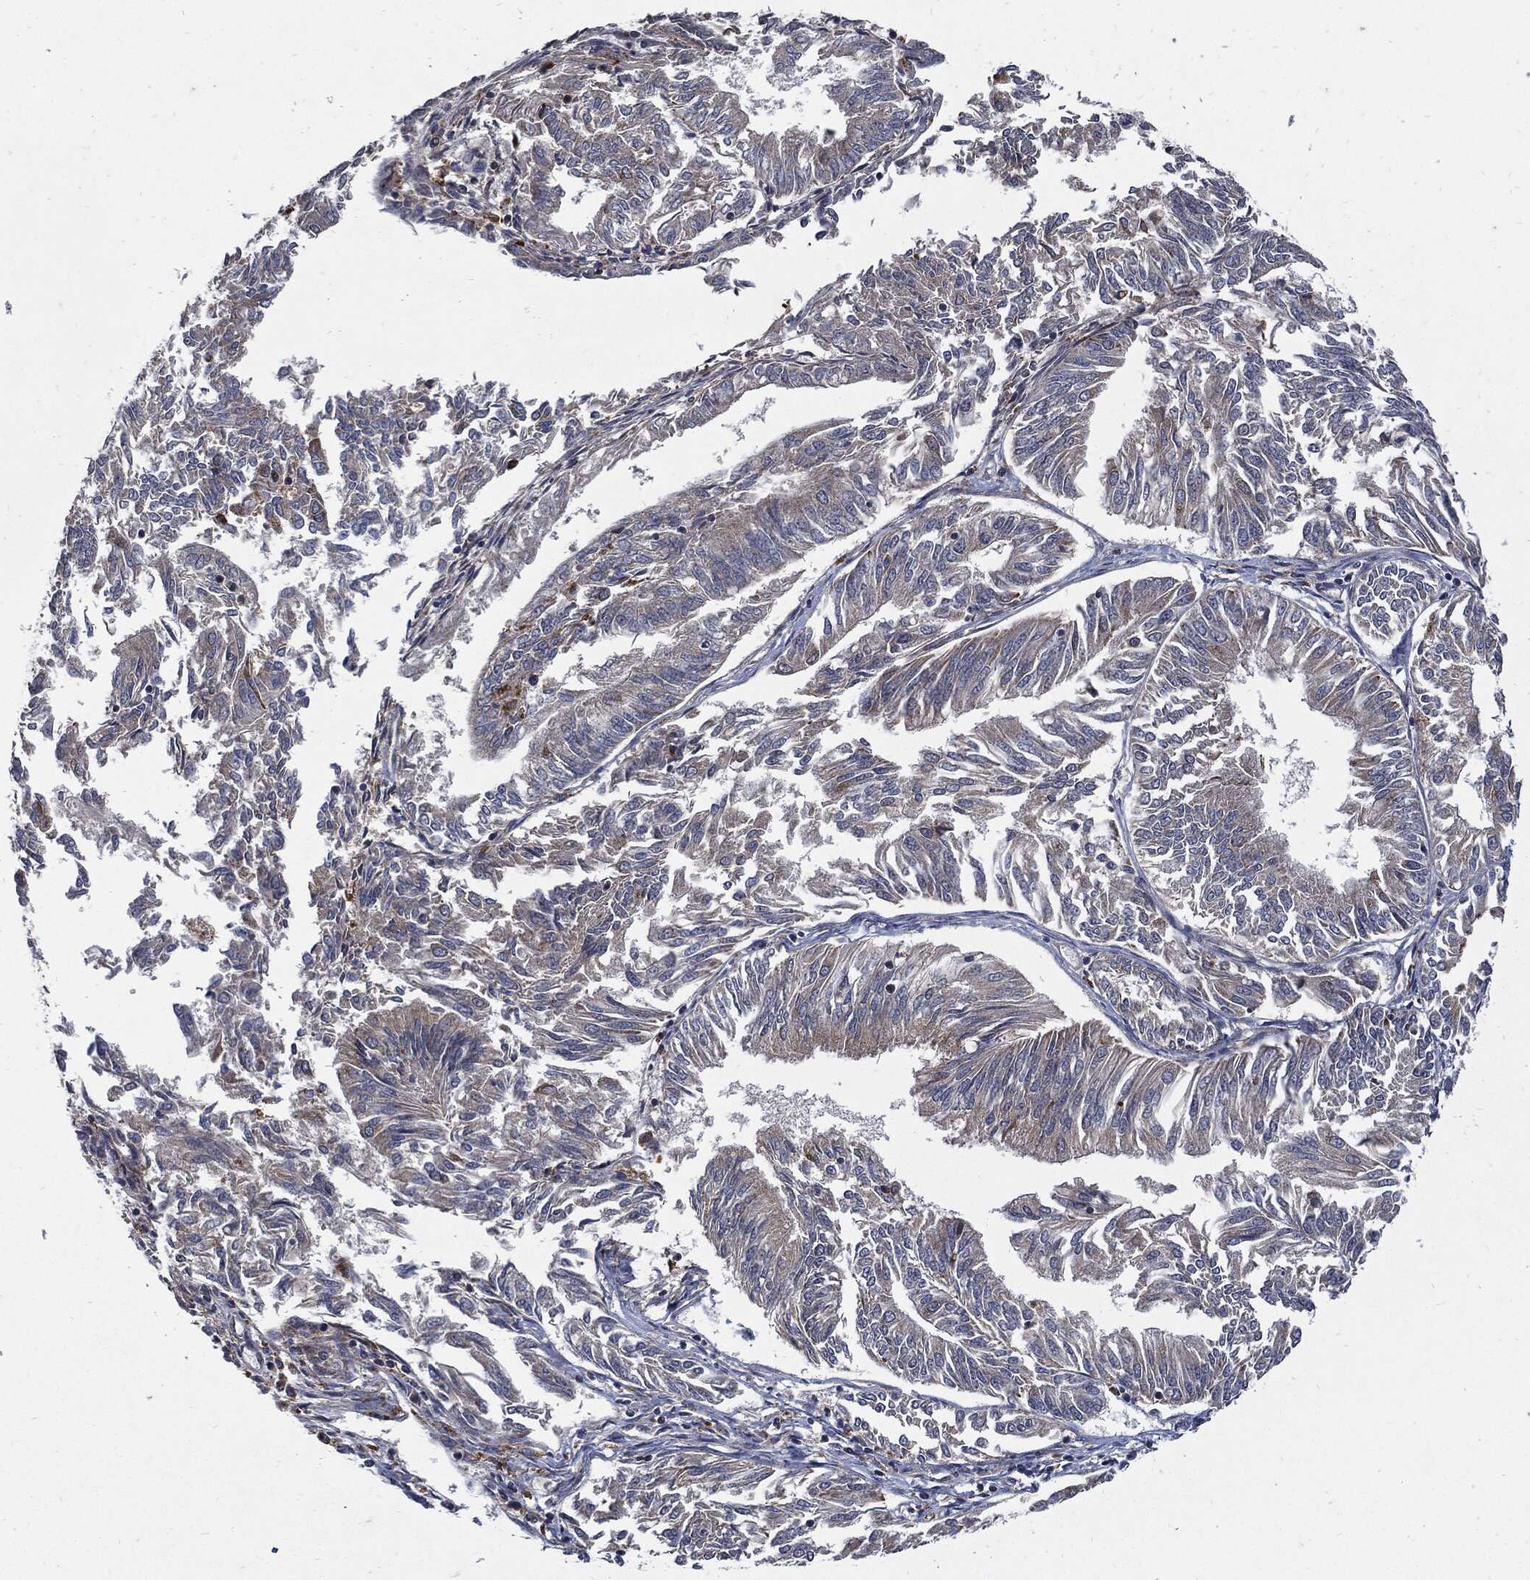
{"staining": {"intensity": "negative", "quantity": "none", "location": "none"}, "tissue": "endometrial cancer", "cell_type": "Tumor cells", "image_type": "cancer", "snomed": [{"axis": "morphology", "description": "Adenocarcinoma, NOS"}, {"axis": "topography", "description": "Endometrium"}], "caption": "Photomicrograph shows no significant protein positivity in tumor cells of endometrial cancer (adenocarcinoma). (Brightfield microscopy of DAB (3,3'-diaminobenzidine) immunohistochemistry at high magnification).", "gene": "SLC31A2", "patient": {"sex": "female", "age": 58}}